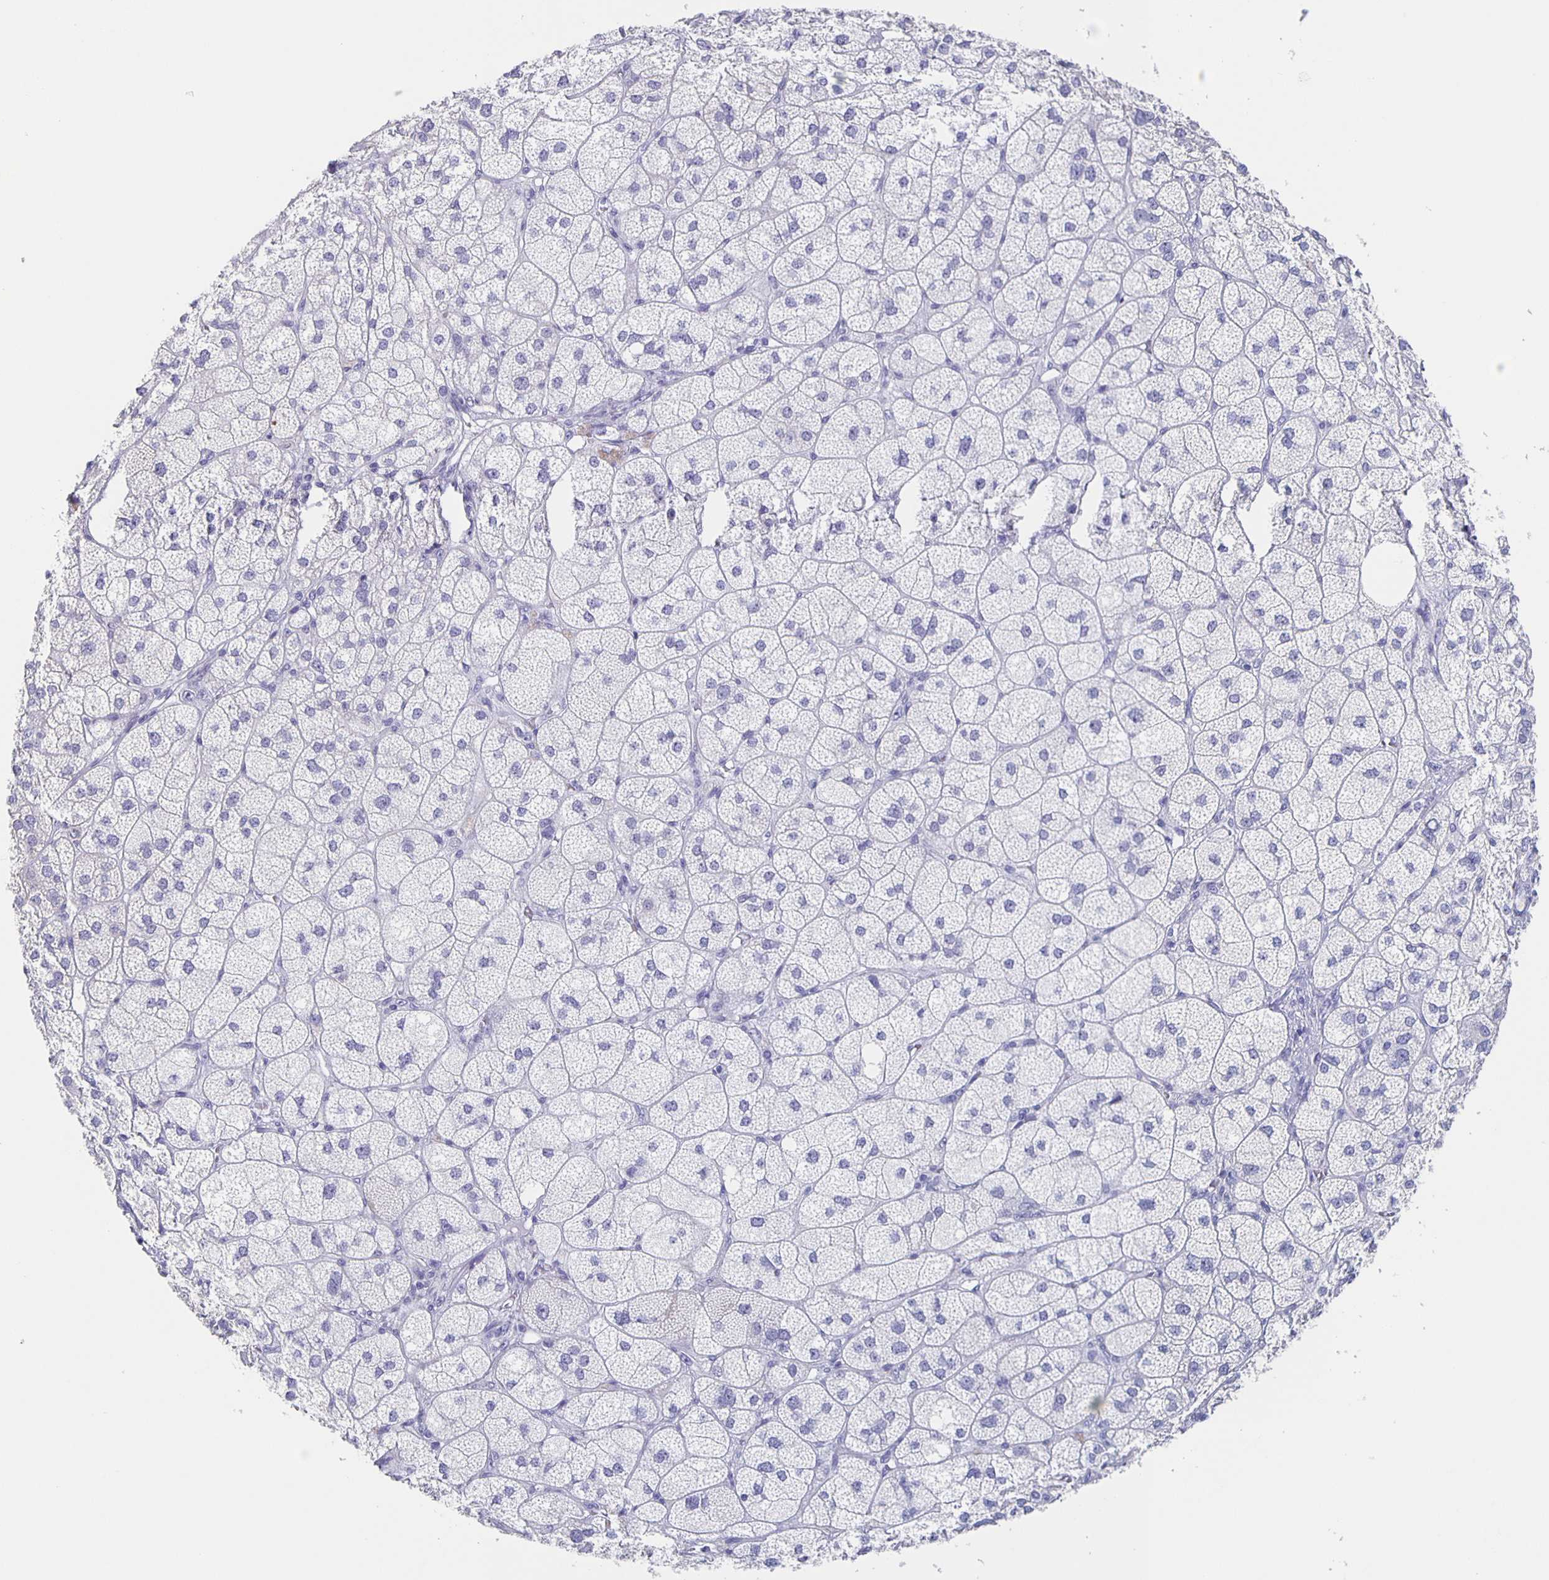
{"staining": {"intensity": "weak", "quantity": "<25%", "location": "cytoplasmic/membranous"}, "tissue": "adrenal gland", "cell_type": "Glandular cells", "image_type": "normal", "snomed": [{"axis": "morphology", "description": "Normal tissue, NOS"}, {"axis": "topography", "description": "Adrenal gland"}], "caption": "Immunohistochemistry histopathology image of unremarkable adrenal gland stained for a protein (brown), which exhibits no expression in glandular cells. (Stains: DAB (3,3'-diaminobenzidine) IHC with hematoxylin counter stain, Microscopy: brightfield microscopy at high magnification).", "gene": "SLC34A2", "patient": {"sex": "female", "age": 60}}